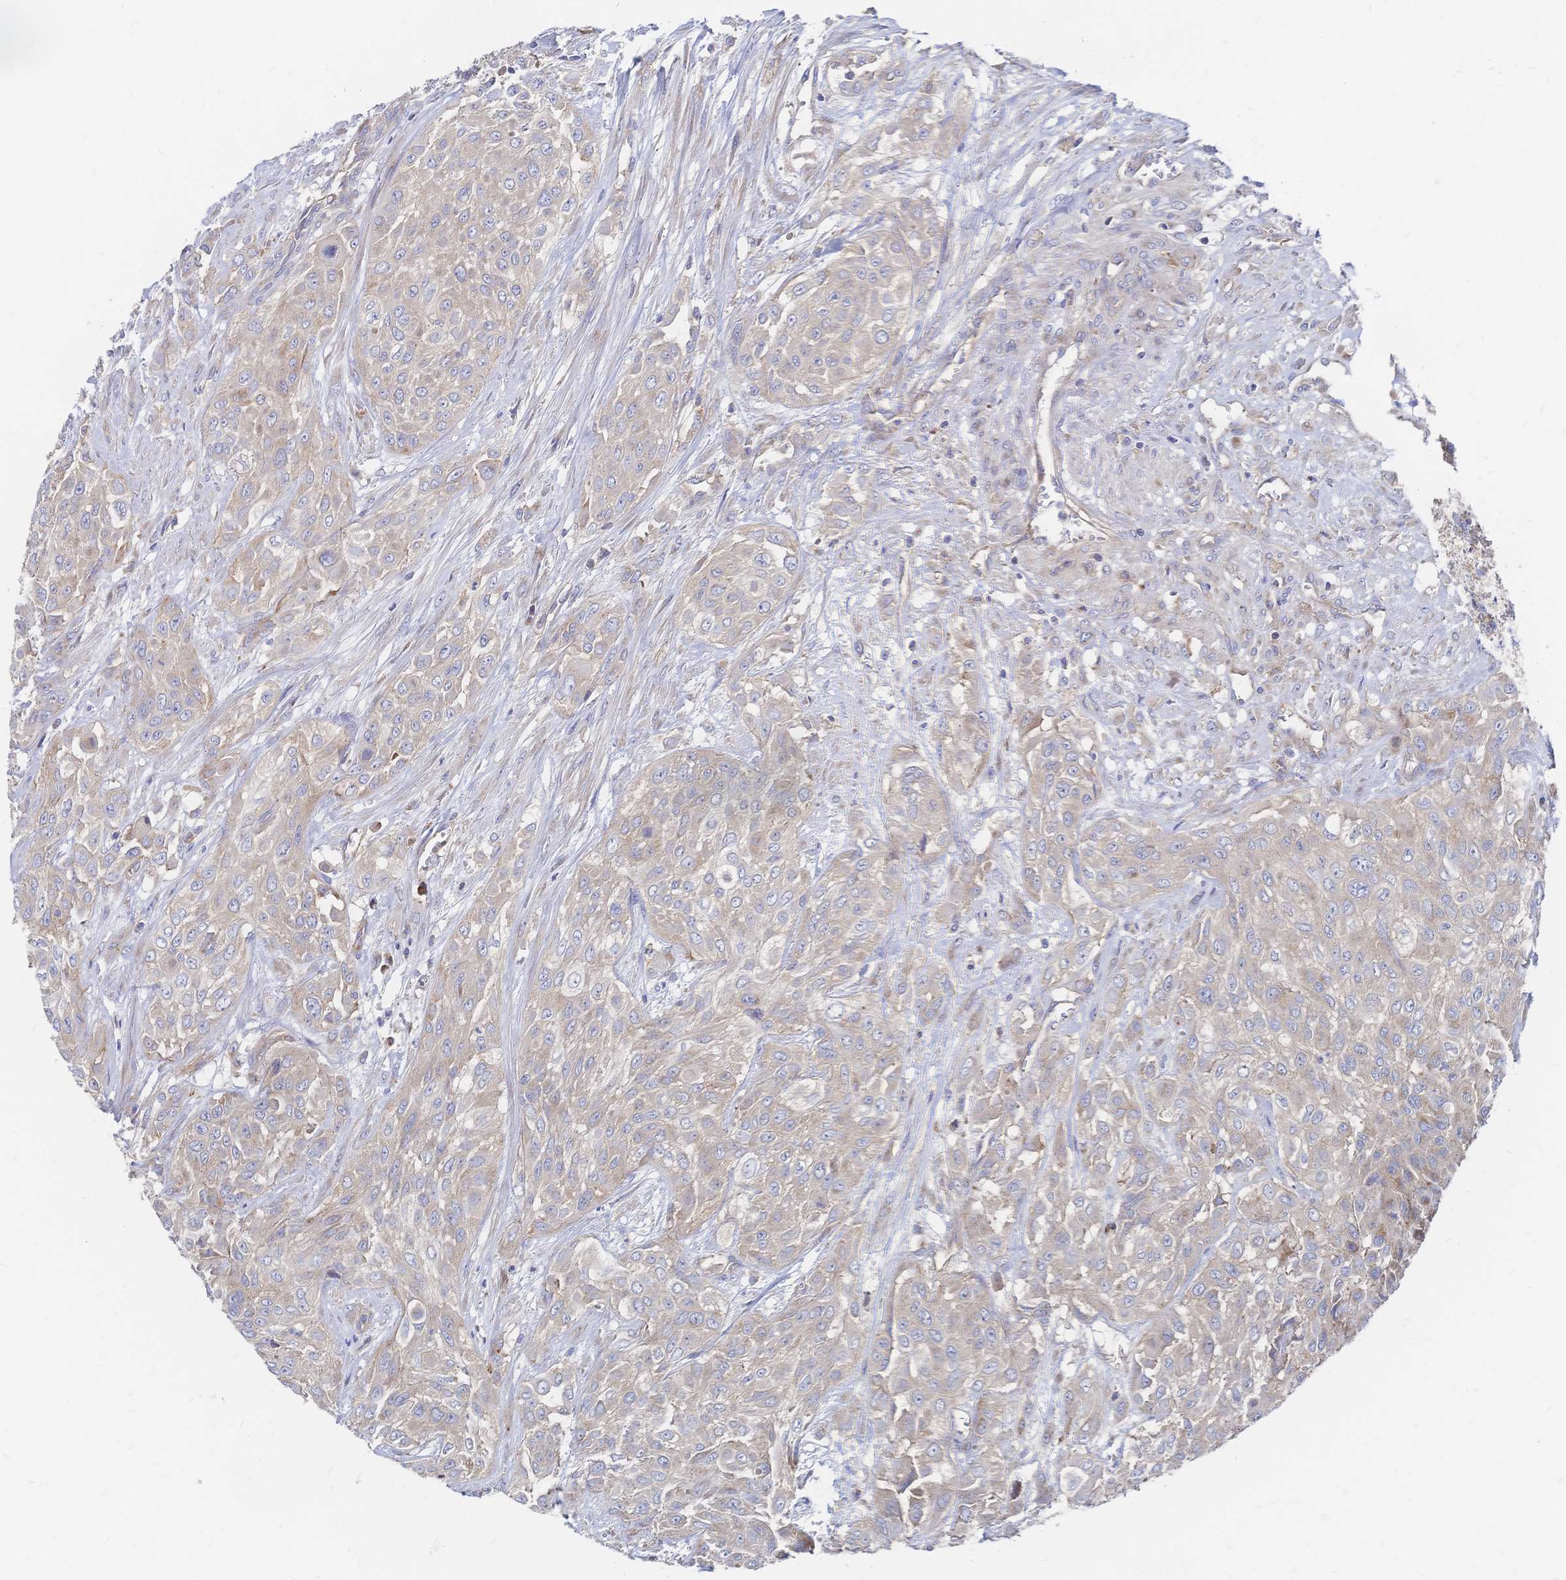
{"staining": {"intensity": "weak", "quantity": "25%-75%", "location": "cytoplasmic/membranous"}, "tissue": "urothelial cancer", "cell_type": "Tumor cells", "image_type": "cancer", "snomed": [{"axis": "morphology", "description": "Urothelial carcinoma, High grade"}, {"axis": "topography", "description": "Urinary bladder"}], "caption": "About 25%-75% of tumor cells in urothelial cancer demonstrate weak cytoplasmic/membranous protein staining as visualized by brown immunohistochemical staining.", "gene": "SORBS1", "patient": {"sex": "male", "age": 57}}